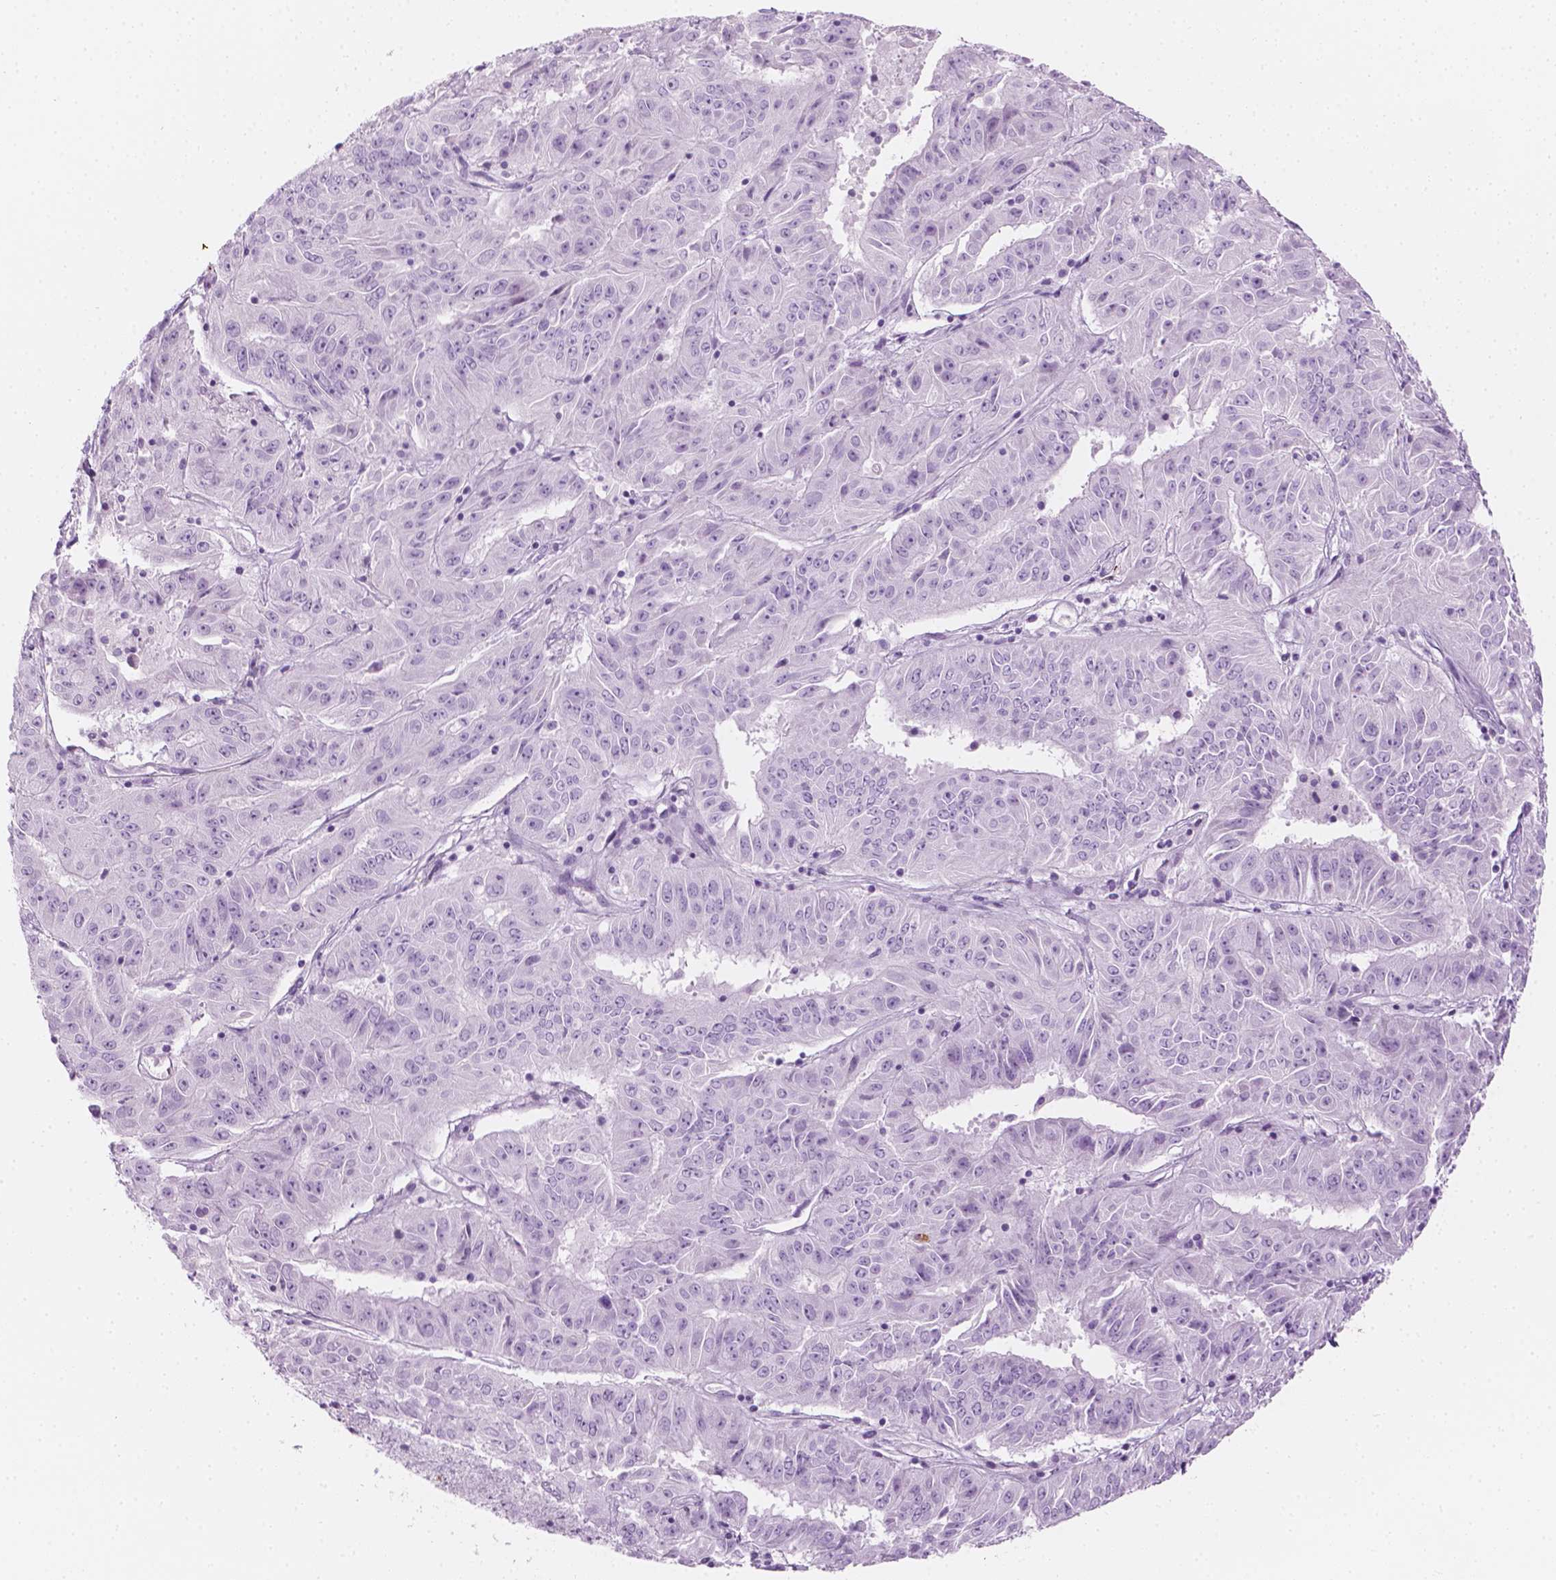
{"staining": {"intensity": "negative", "quantity": "none", "location": "none"}, "tissue": "pancreatic cancer", "cell_type": "Tumor cells", "image_type": "cancer", "snomed": [{"axis": "morphology", "description": "Adenocarcinoma, NOS"}, {"axis": "topography", "description": "Pancreas"}], "caption": "An image of pancreatic cancer stained for a protein displays no brown staining in tumor cells.", "gene": "CES1", "patient": {"sex": "male", "age": 63}}